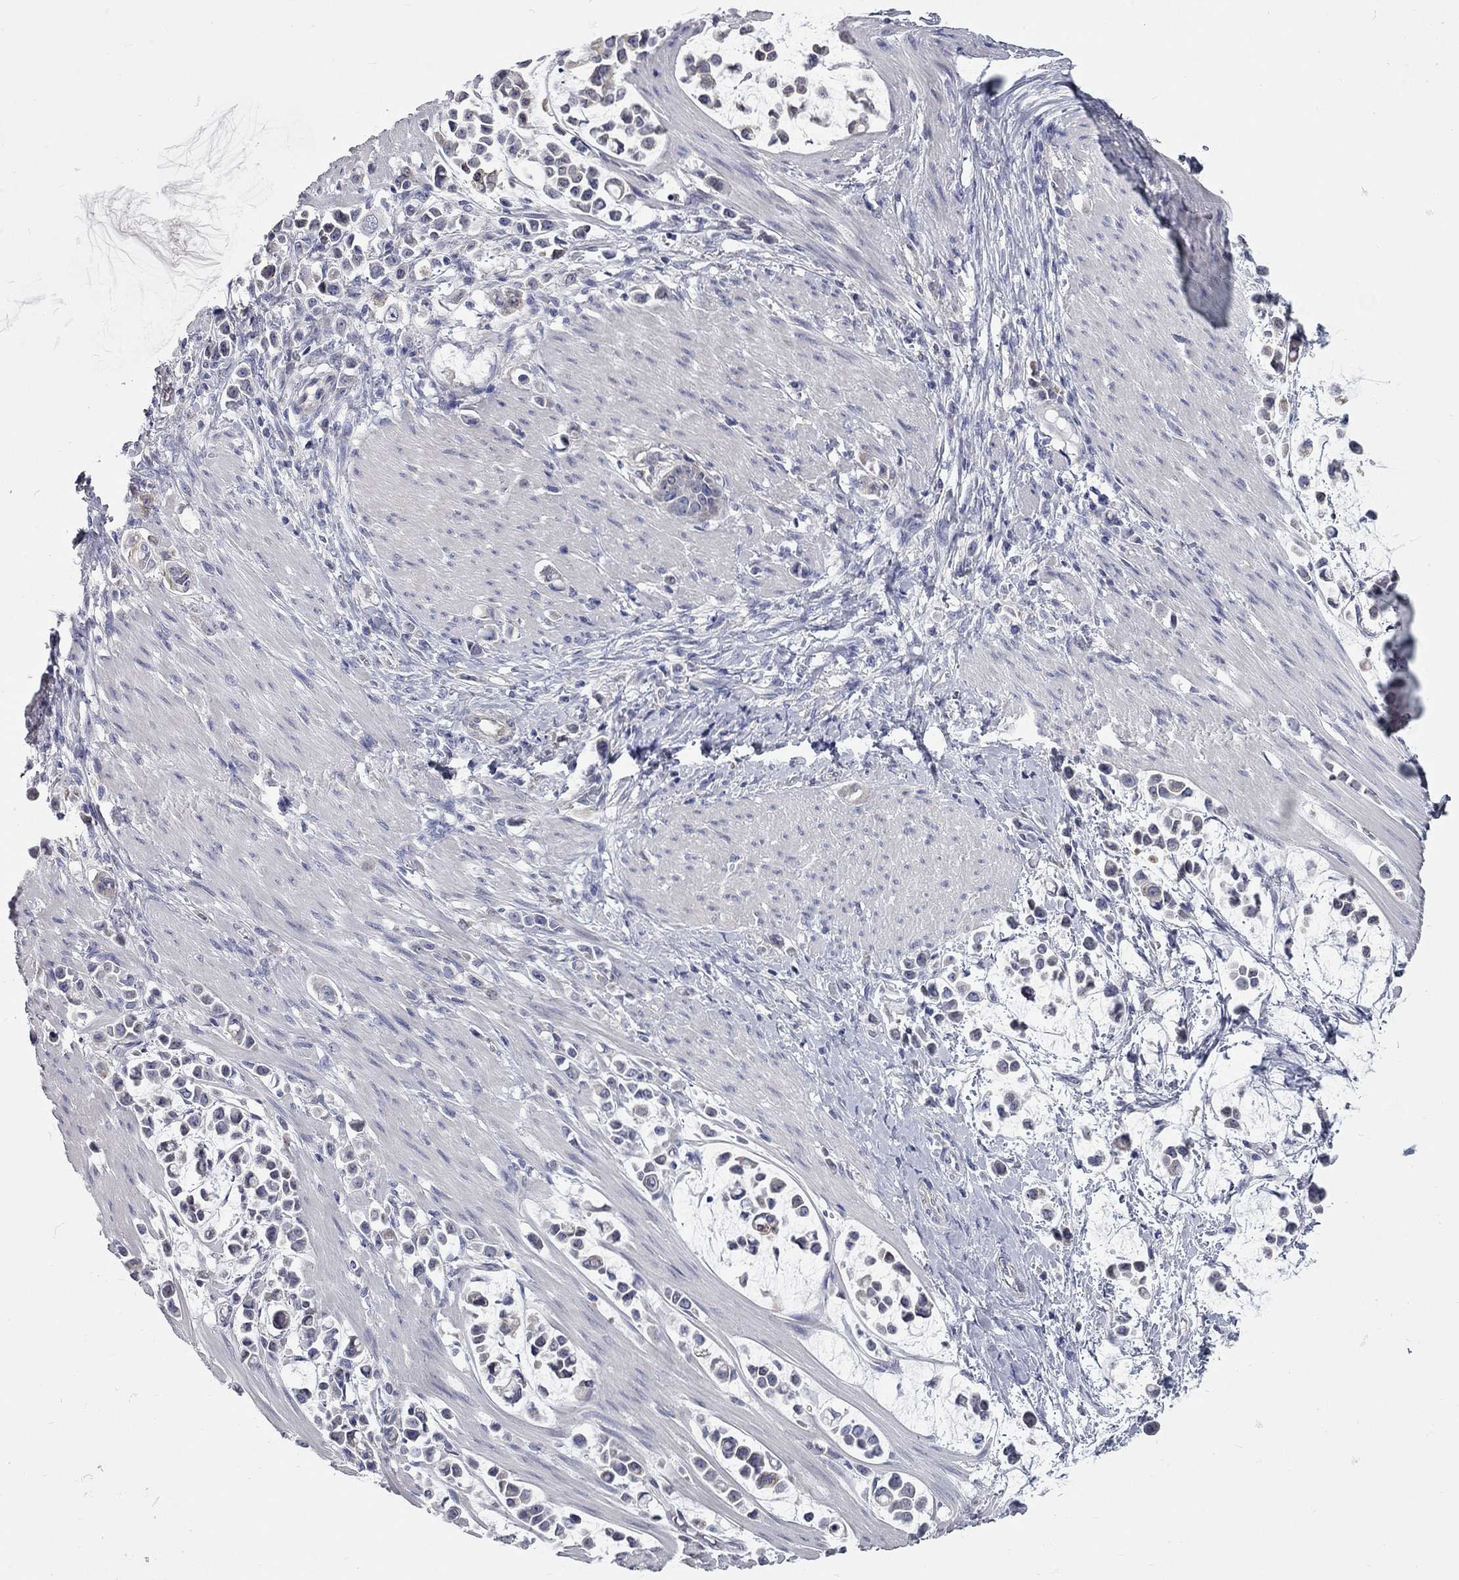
{"staining": {"intensity": "negative", "quantity": "none", "location": "none"}, "tissue": "stomach cancer", "cell_type": "Tumor cells", "image_type": "cancer", "snomed": [{"axis": "morphology", "description": "Adenocarcinoma, NOS"}, {"axis": "topography", "description": "Stomach"}], "caption": "There is no significant staining in tumor cells of stomach cancer.", "gene": "XAGE2", "patient": {"sex": "male", "age": 82}}